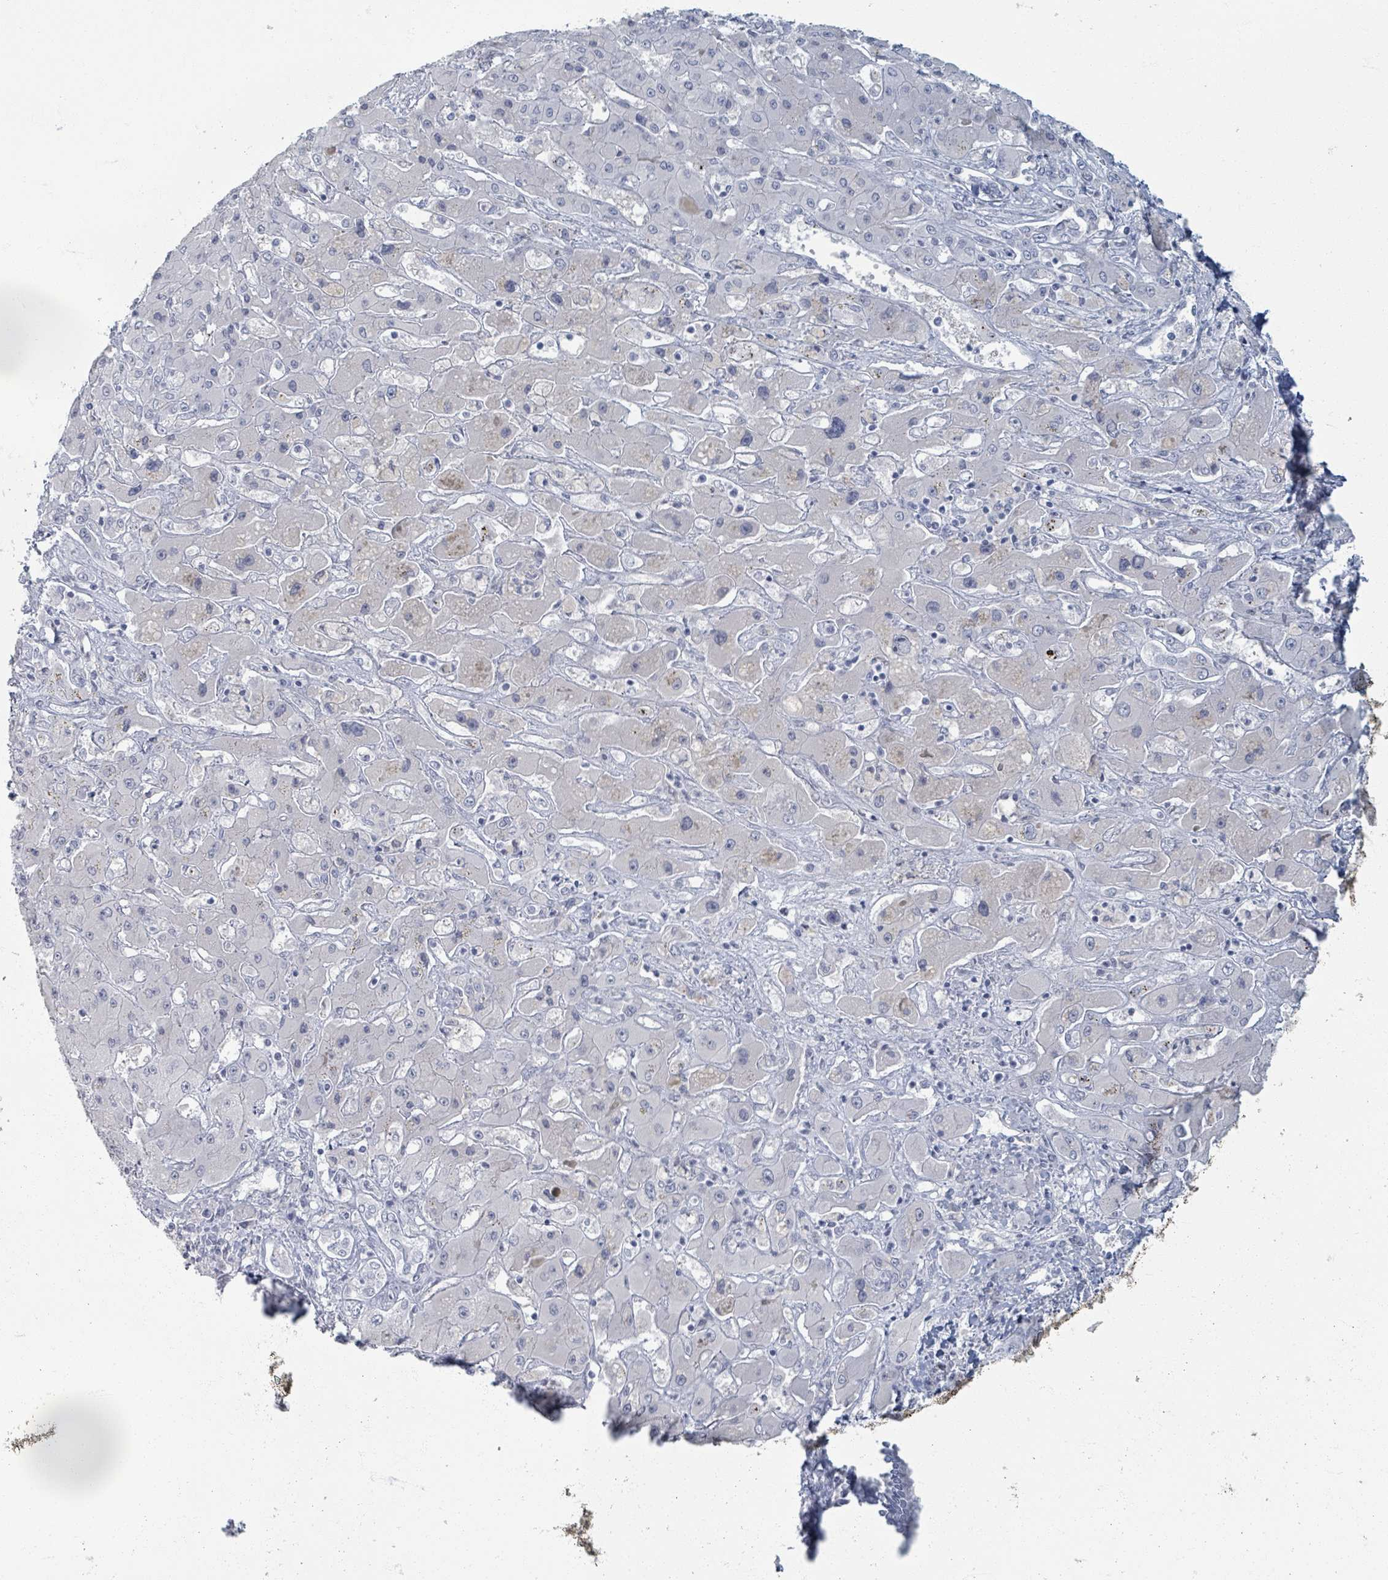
{"staining": {"intensity": "negative", "quantity": "none", "location": "none"}, "tissue": "liver cancer", "cell_type": "Tumor cells", "image_type": "cancer", "snomed": [{"axis": "morphology", "description": "Cholangiocarcinoma"}, {"axis": "topography", "description": "Liver"}], "caption": "Tumor cells show no significant staining in liver cholangiocarcinoma.", "gene": "TAS2R1", "patient": {"sex": "male", "age": 67}}